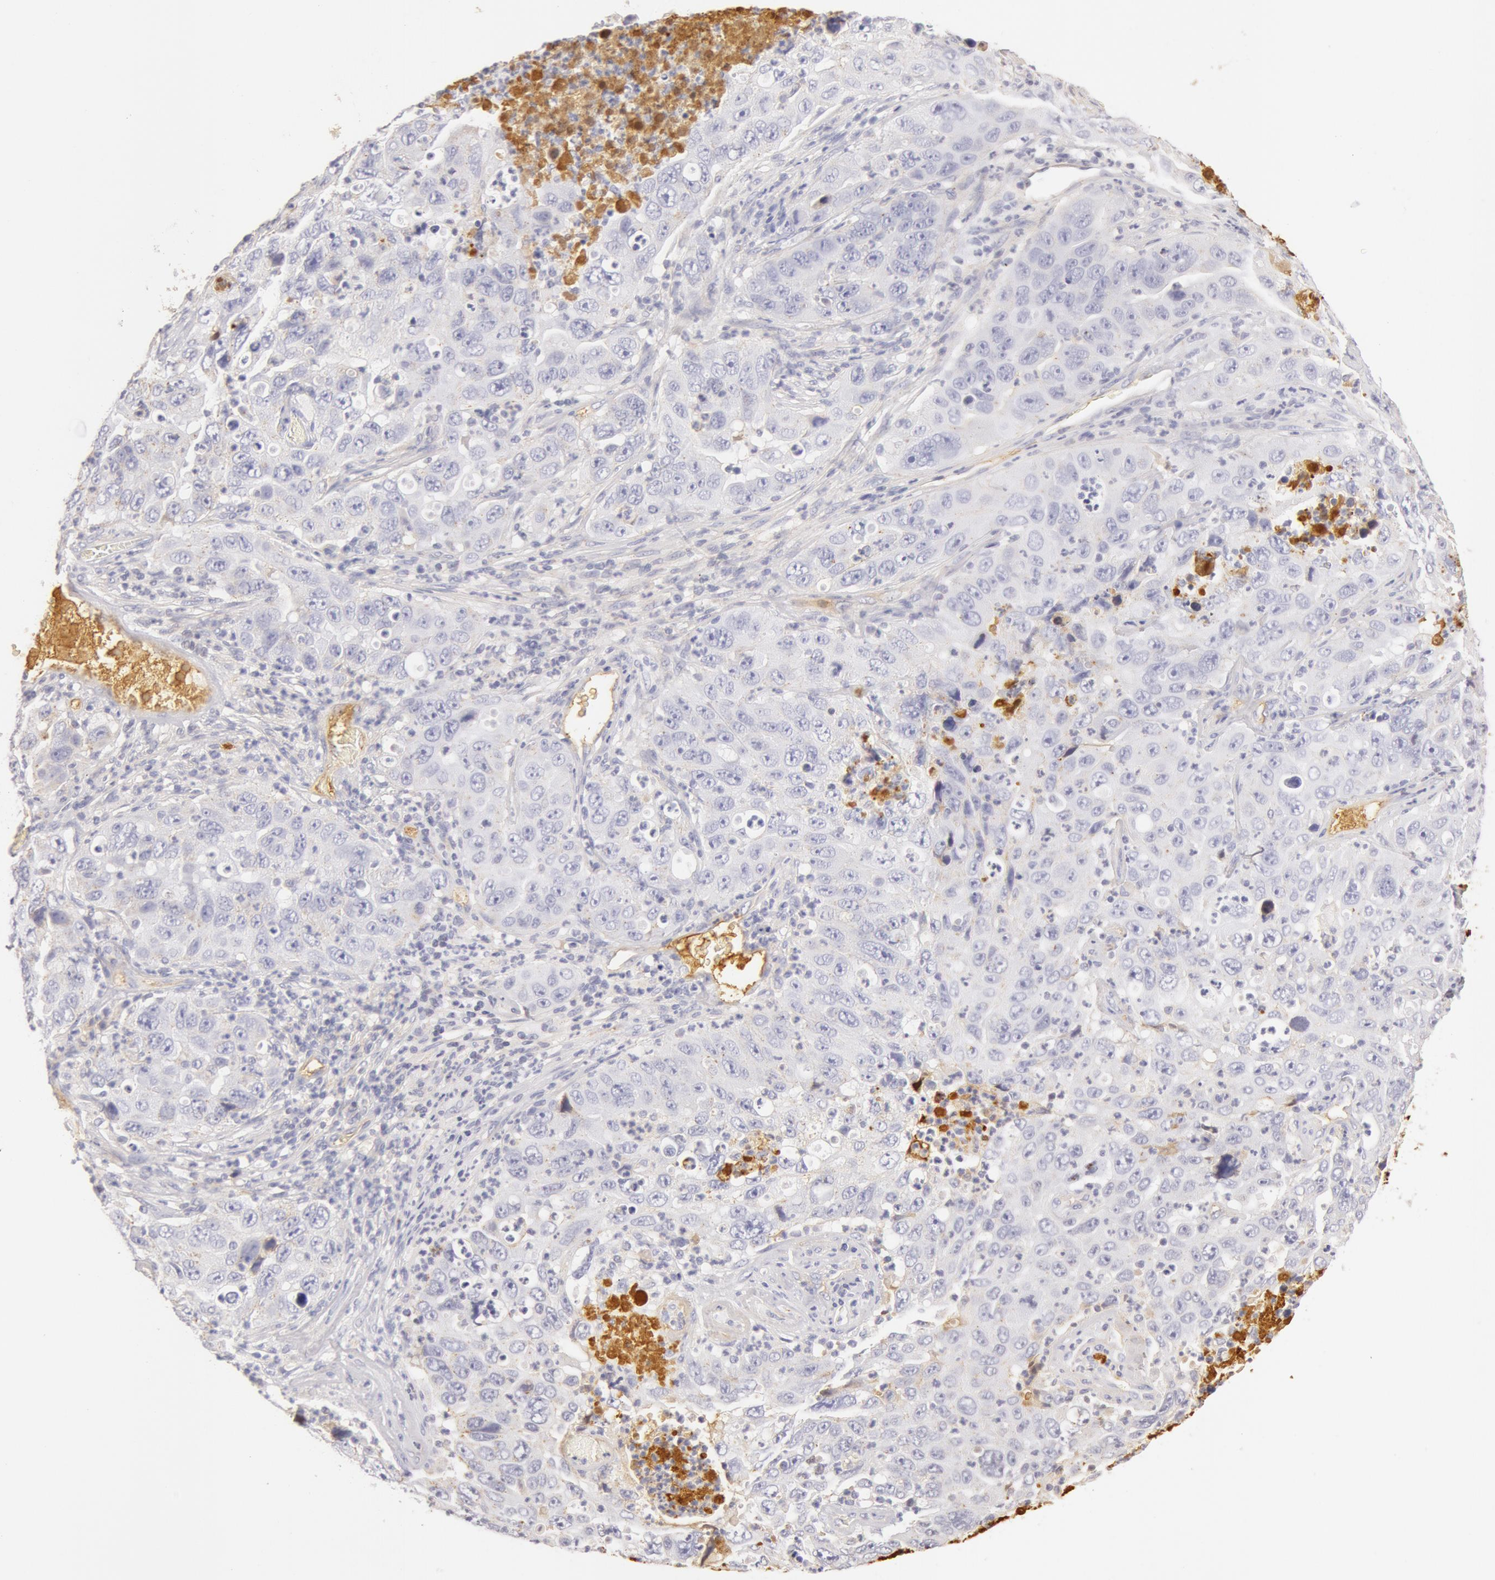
{"staining": {"intensity": "negative", "quantity": "none", "location": "none"}, "tissue": "lung cancer", "cell_type": "Tumor cells", "image_type": "cancer", "snomed": [{"axis": "morphology", "description": "Squamous cell carcinoma, NOS"}, {"axis": "topography", "description": "Lung"}], "caption": "DAB (3,3'-diaminobenzidine) immunohistochemical staining of lung cancer (squamous cell carcinoma) shows no significant expression in tumor cells.", "gene": "GC", "patient": {"sex": "male", "age": 64}}